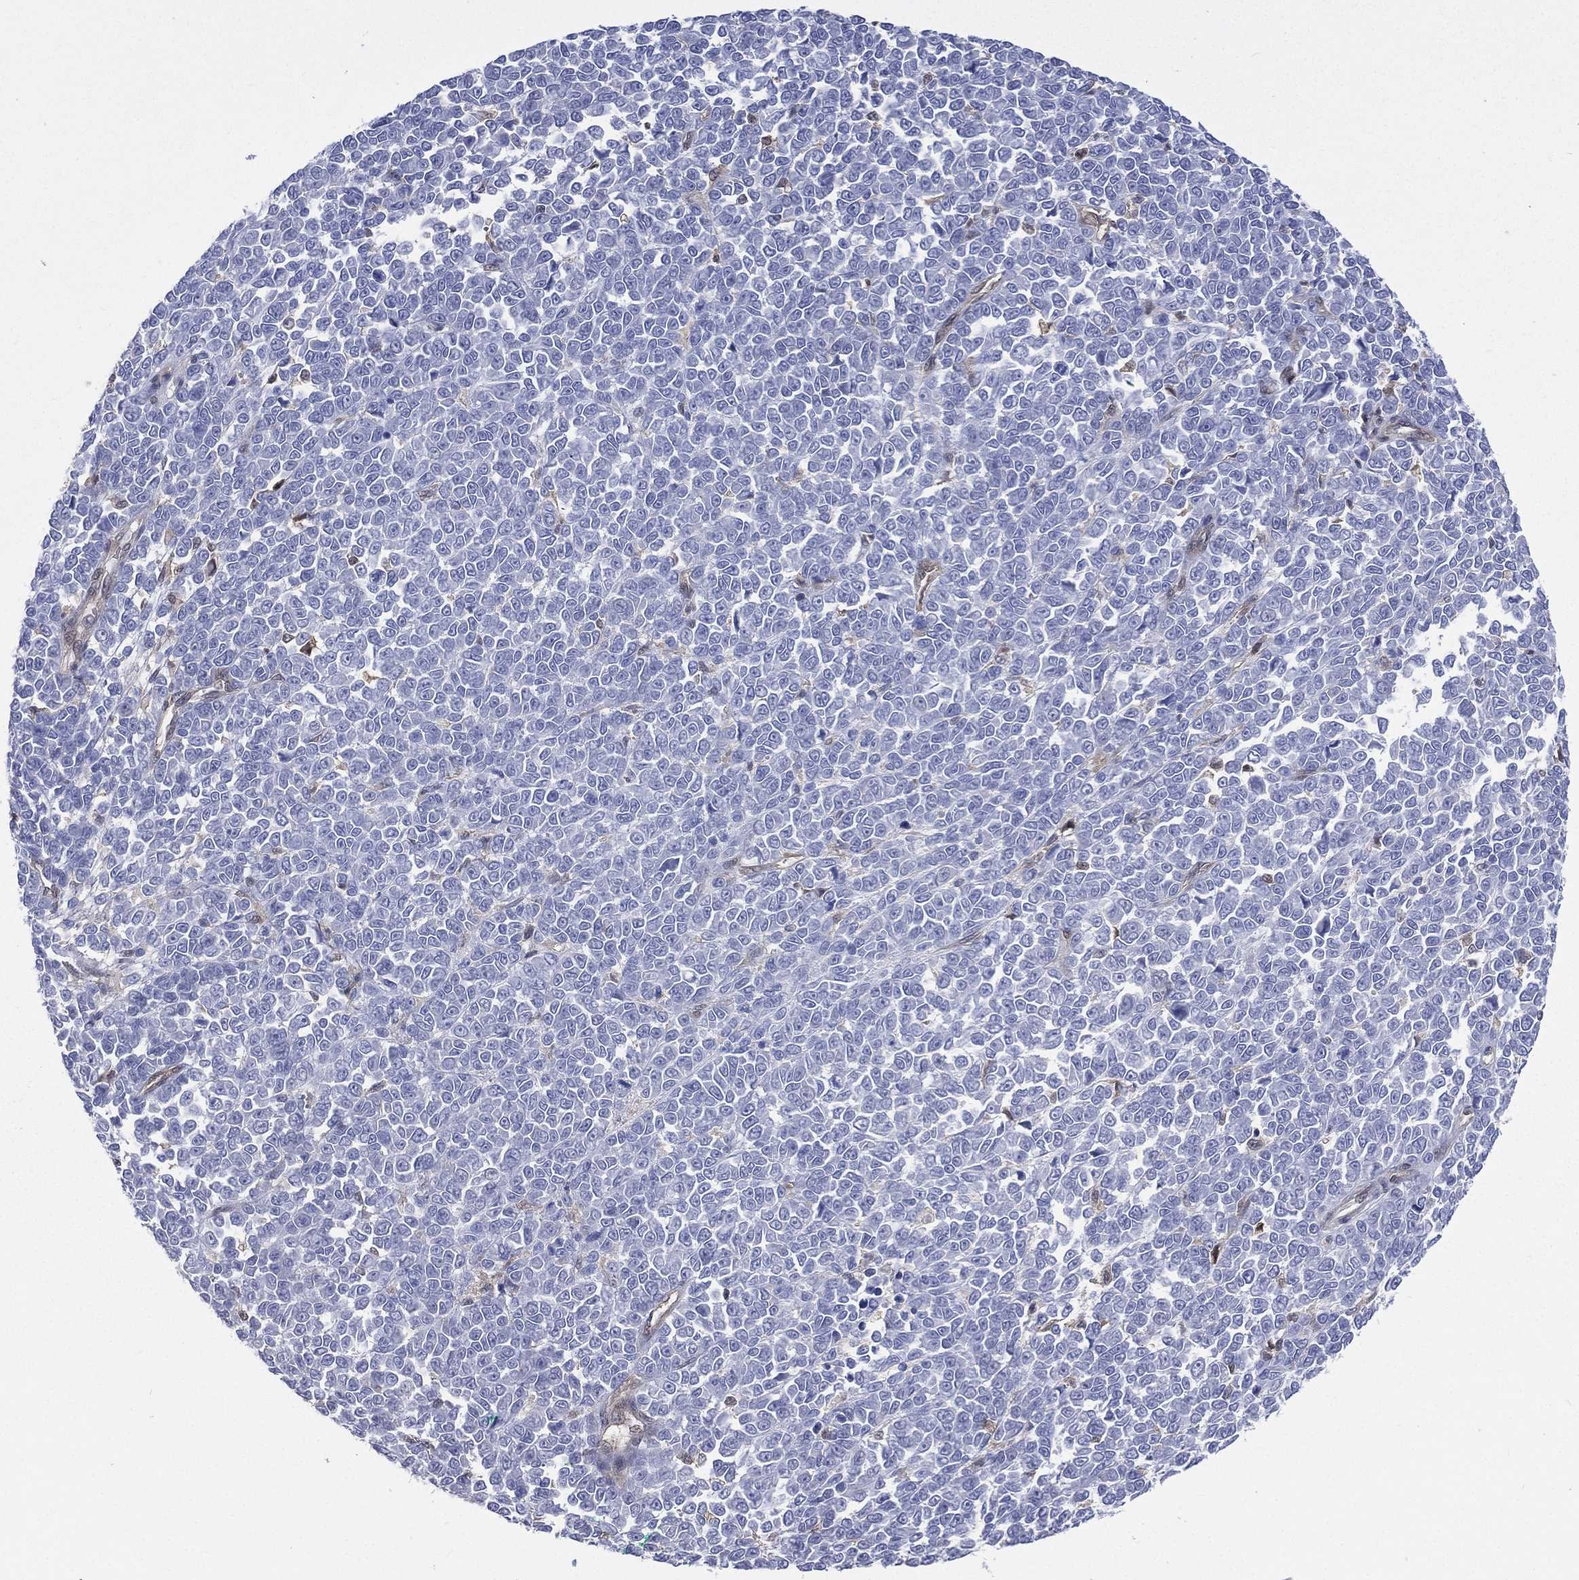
{"staining": {"intensity": "negative", "quantity": "none", "location": "none"}, "tissue": "melanoma", "cell_type": "Tumor cells", "image_type": "cancer", "snomed": [{"axis": "morphology", "description": "Malignant melanoma, NOS"}, {"axis": "topography", "description": "Skin"}], "caption": "An immunohistochemistry histopathology image of melanoma is shown. There is no staining in tumor cells of melanoma. (Brightfield microscopy of DAB (3,3'-diaminobenzidine) IHC at high magnification).", "gene": "MTAP", "patient": {"sex": "female", "age": 95}}